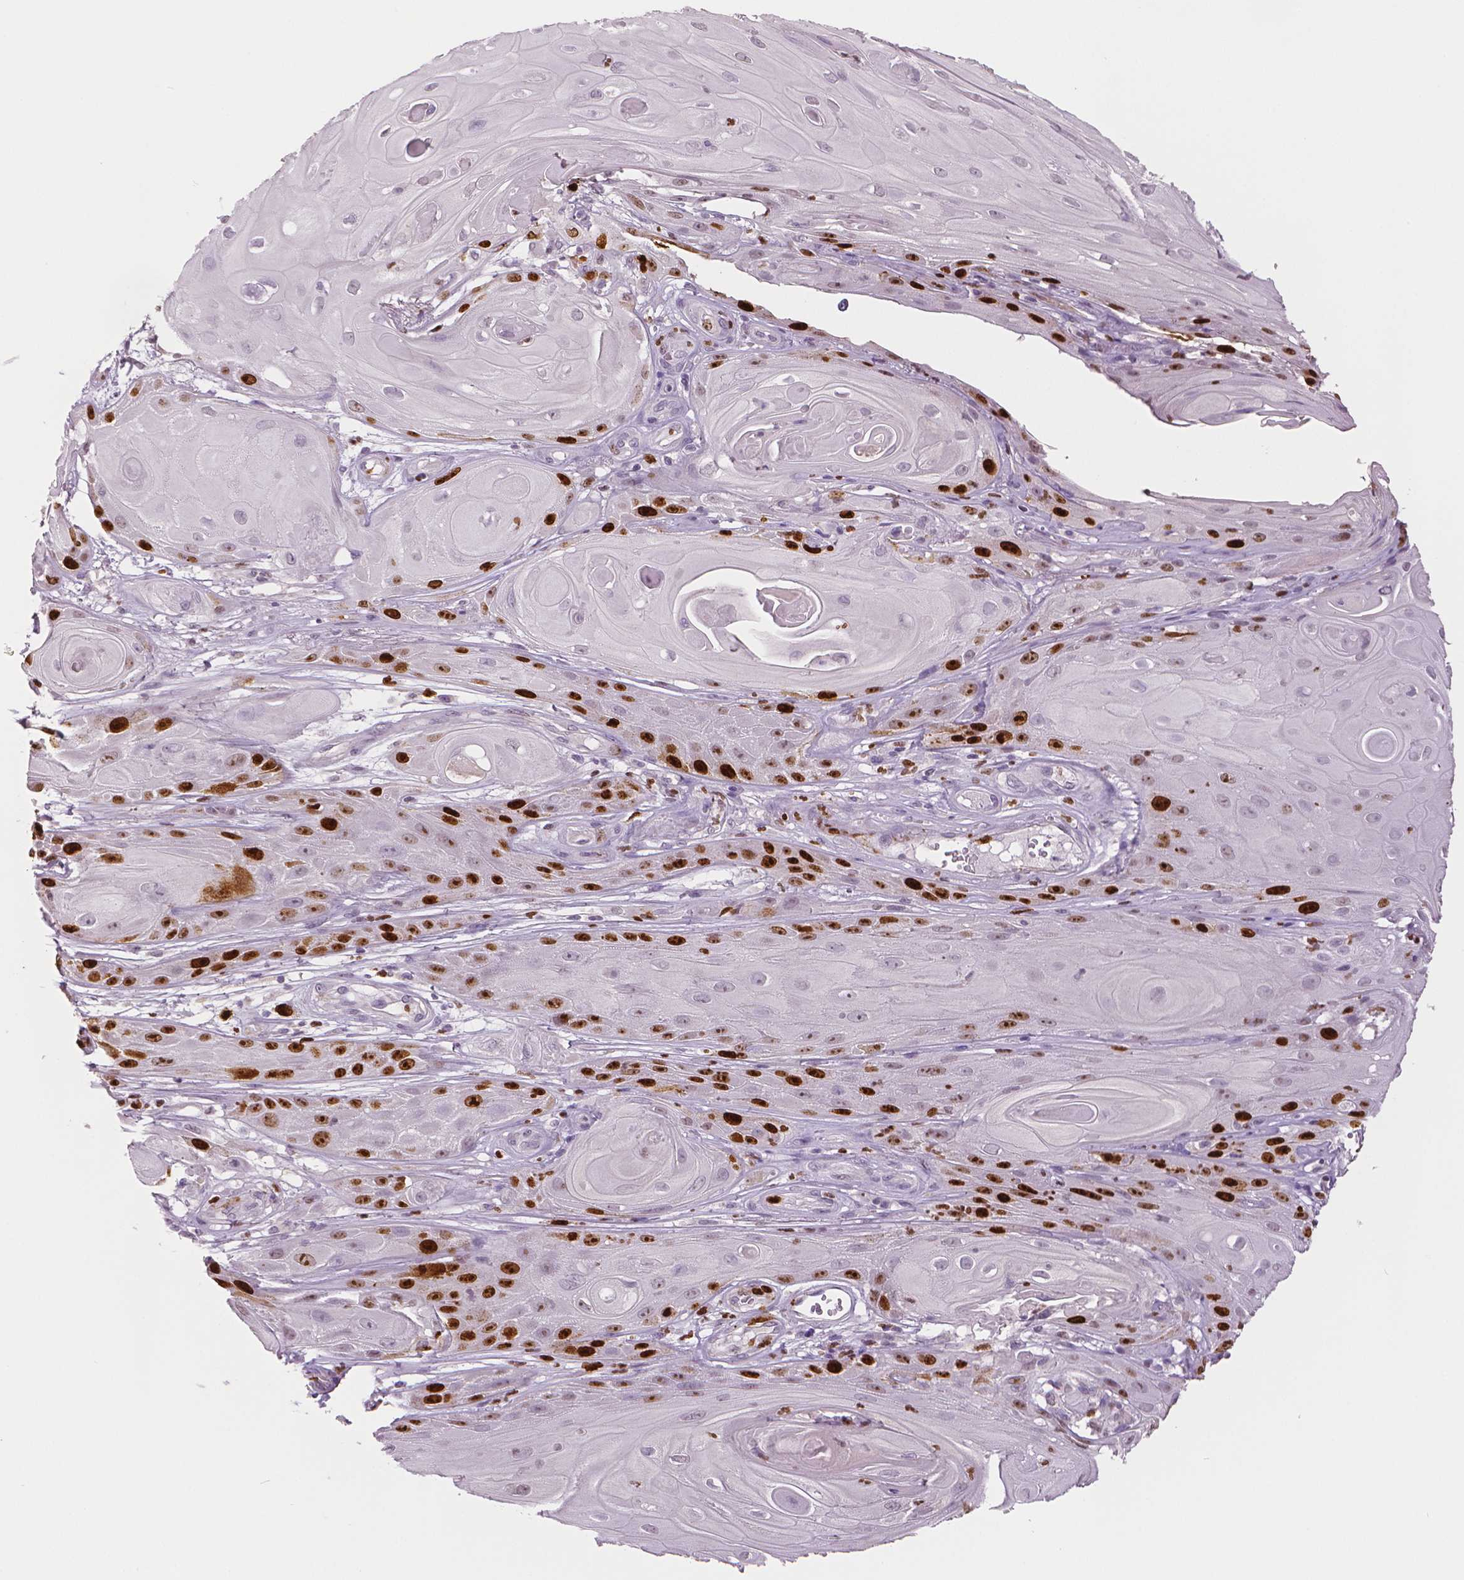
{"staining": {"intensity": "strong", "quantity": "<25%", "location": "nuclear"}, "tissue": "skin cancer", "cell_type": "Tumor cells", "image_type": "cancer", "snomed": [{"axis": "morphology", "description": "Squamous cell carcinoma, NOS"}, {"axis": "topography", "description": "Skin"}], "caption": "This is an image of immunohistochemistry staining of skin squamous cell carcinoma, which shows strong positivity in the nuclear of tumor cells.", "gene": "MKI67", "patient": {"sex": "male", "age": 62}}